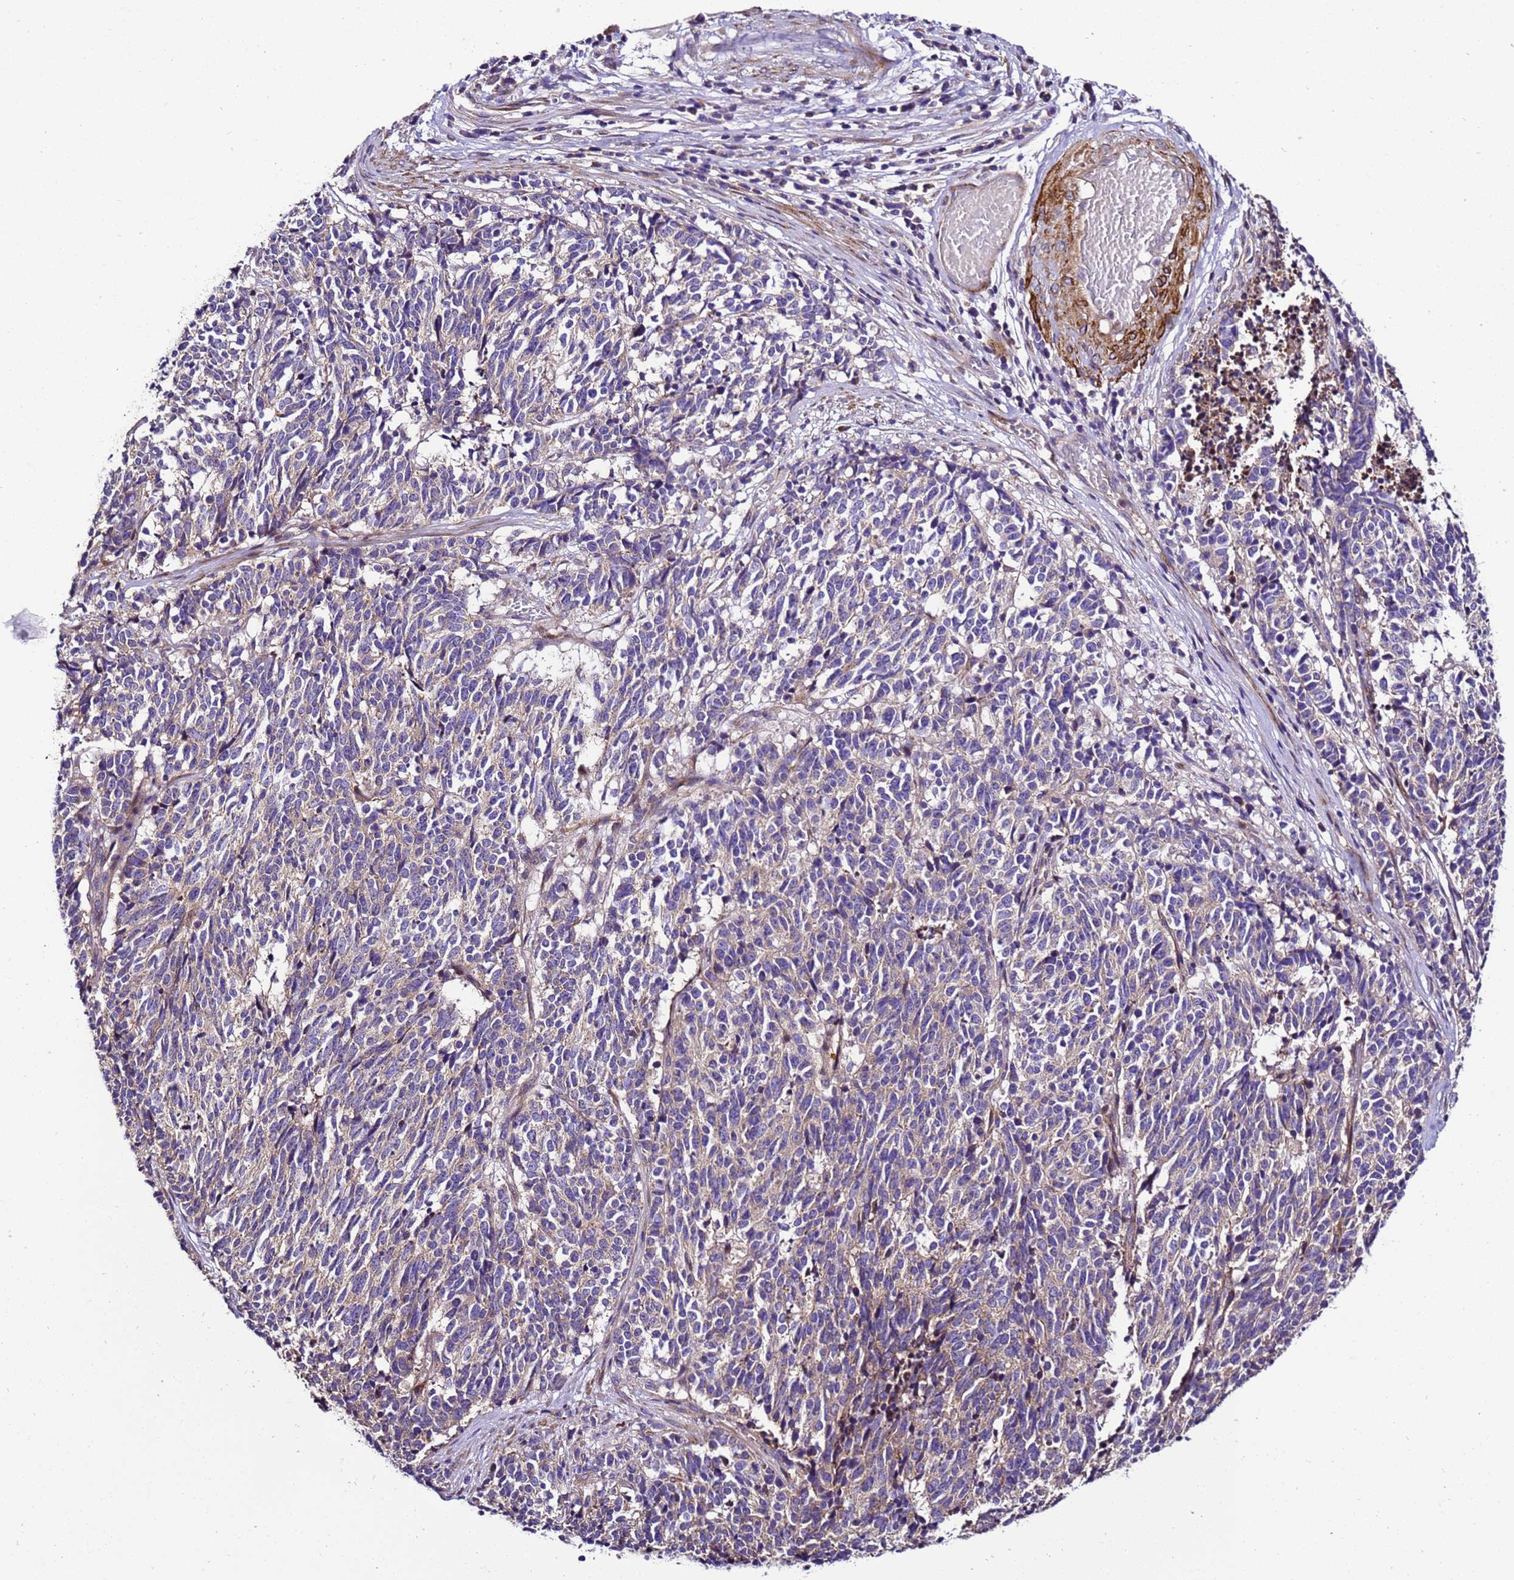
{"staining": {"intensity": "weak", "quantity": "<25%", "location": "cytoplasmic/membranous"}, "tissue": "cervical cancer", "cell_type": "Tumor cells", "image_type": "cancer", "snomed": [{"axis": "morphology", "description": "Squamous cell carcinoma, NOS"}, {"axis": "topography", "description": "Cervix"}], "caption": "High magnification brightfield microscopy of squamous cell carcinoma (cervical) stained with DAB (brown) and counterstained with hematoxylin (blue): tumor cells show no significant positivity. (DAB immunohistochemistry with hematoxylin counter stain).", "gene": "ZNF417", "patient": {"sex": "female", "age": 29}}